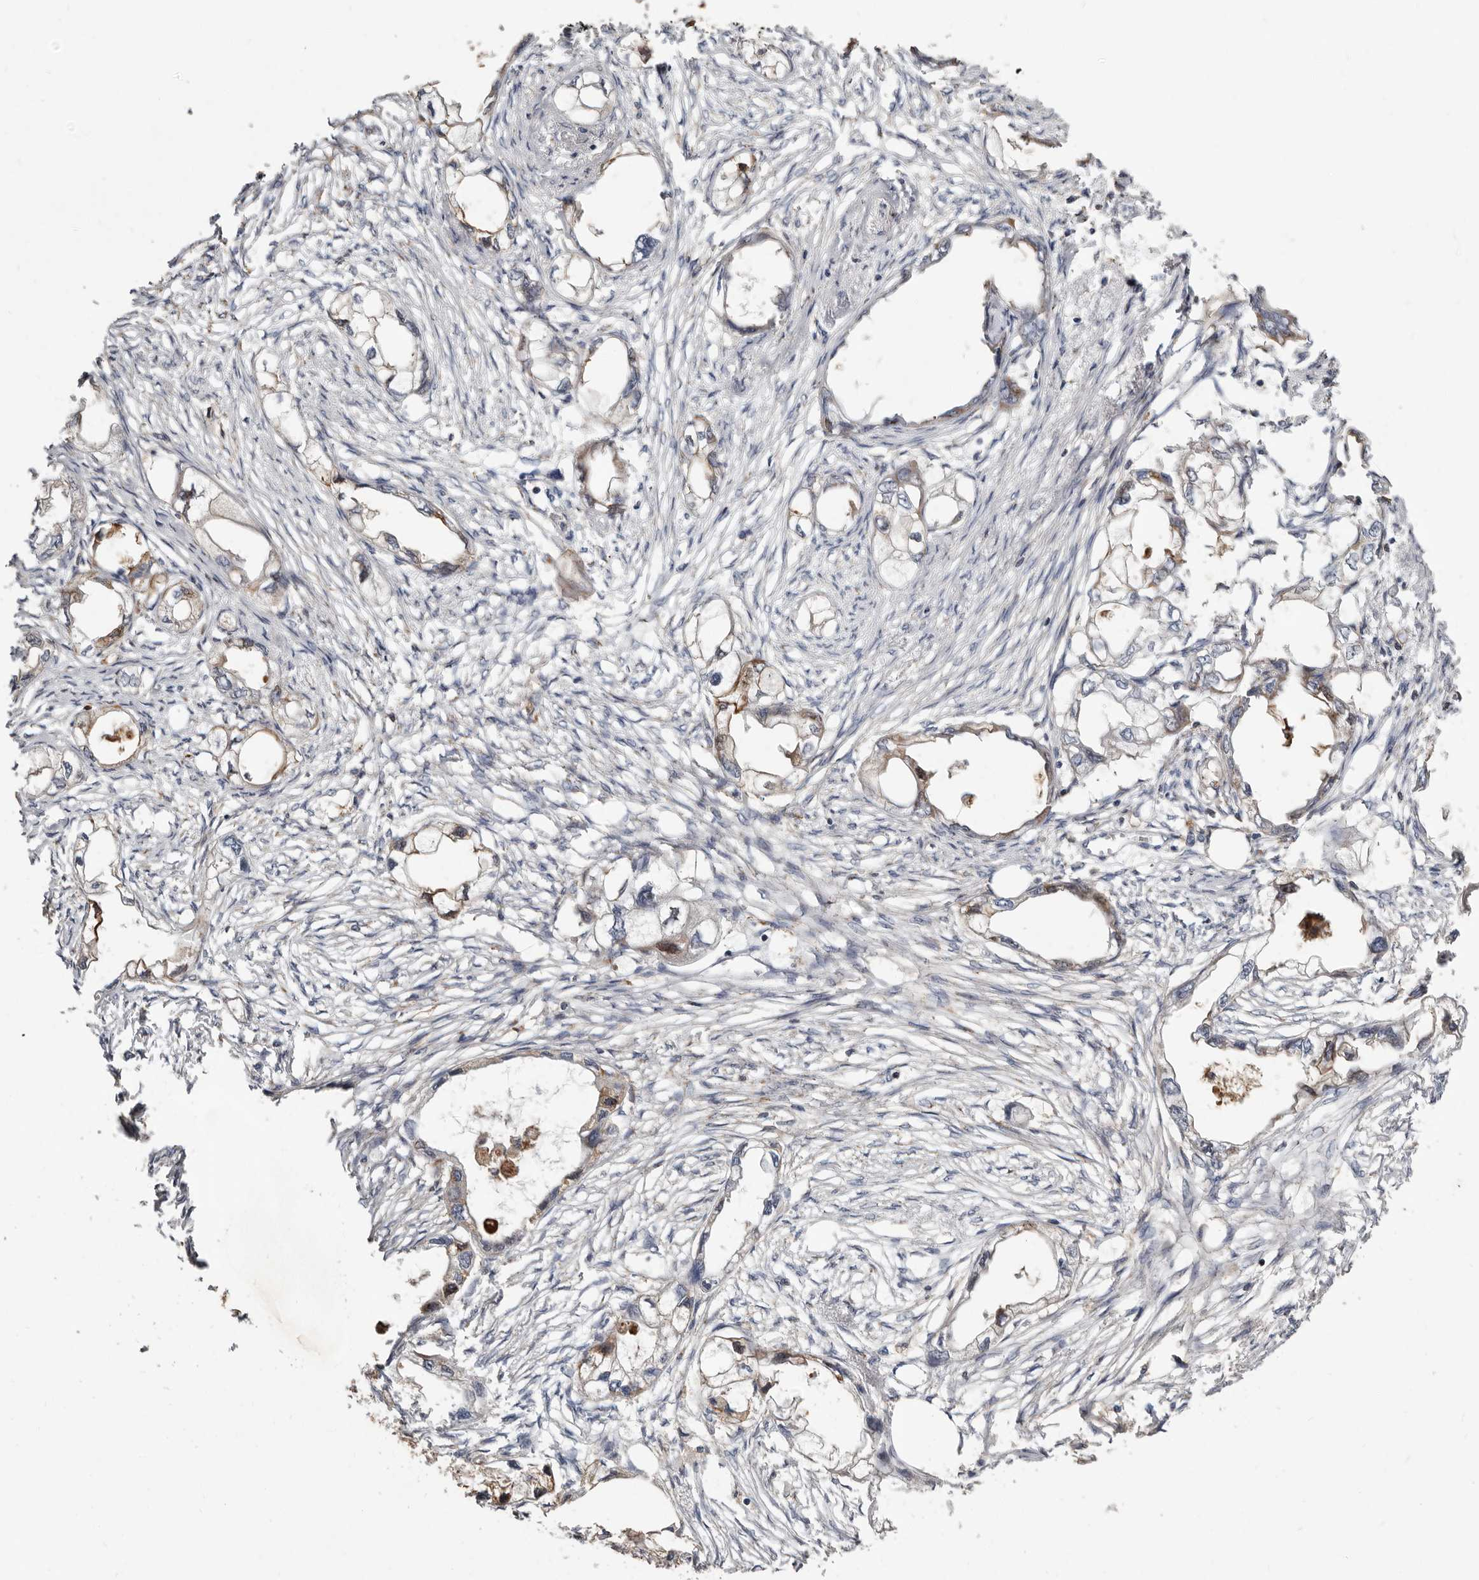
{"staining": {"intensity": "moderate", "quantity": "<25%", "location": "cytoplasmic/membranous"}, "tissue": "endometrial cancer", "cell_type": "Tumor cells", "image_type": "cancer", "snomed": [{"axis": "morphology", "description": "Adenocarcinoma, NOS"}, {"axis": "morphology", "description": "Adenocarcinoma, metastatic, NOS"}, {"axis": "topography", "description": "Adipose tissue"}, {"axis": "topography", "description": "Endometrium"}], "caption": "Endometrial cancer stained with DAB immunohistochemistry shows low levels of moderate cytoplasmic/membranous expression in about <25% of tumor cells.", "gene": "KIF26B", "patient": {"sex": "female", "age": 67}}